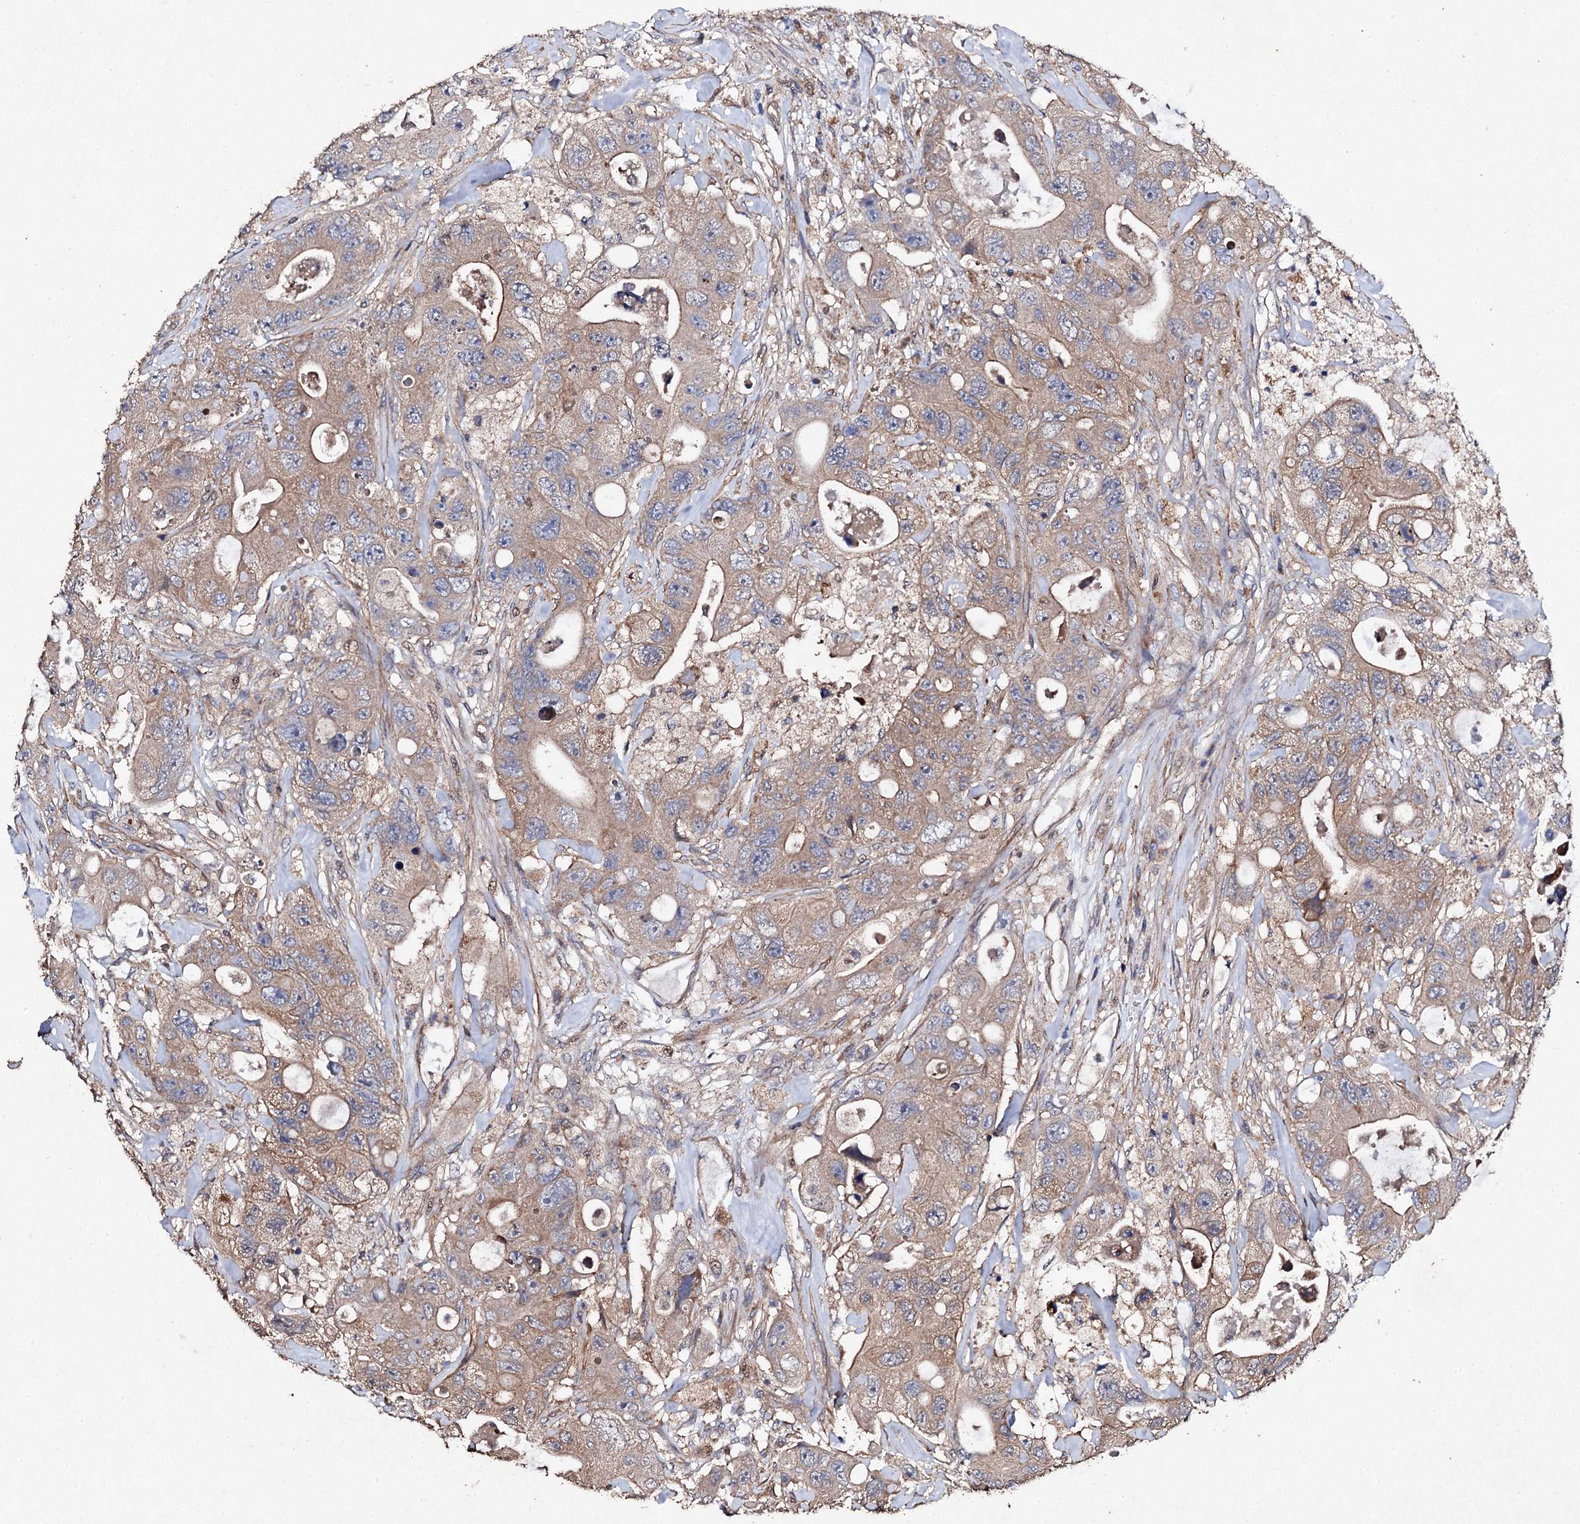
{"staining": {"intensity": "moderate", "quantity": ">75%", "location": "cytoplasmic/membranous"}, "tissue": "colorectal cancer", "cell_type": "Tumor cells", "image_type": "cancer", "snomed": [{"axis": "morphology", "description": "Adenocarcinoma, NOS"}, {"axis": "topography", "description": "Colon"}], "caption": "Protein staining of colorectal cancer tissue displays moderate cytoplasmic/membranous positivity in approximately >75% of tumor cells.", "gene": "MOCOS", "patient": {"sex": "female", "age": 46}}